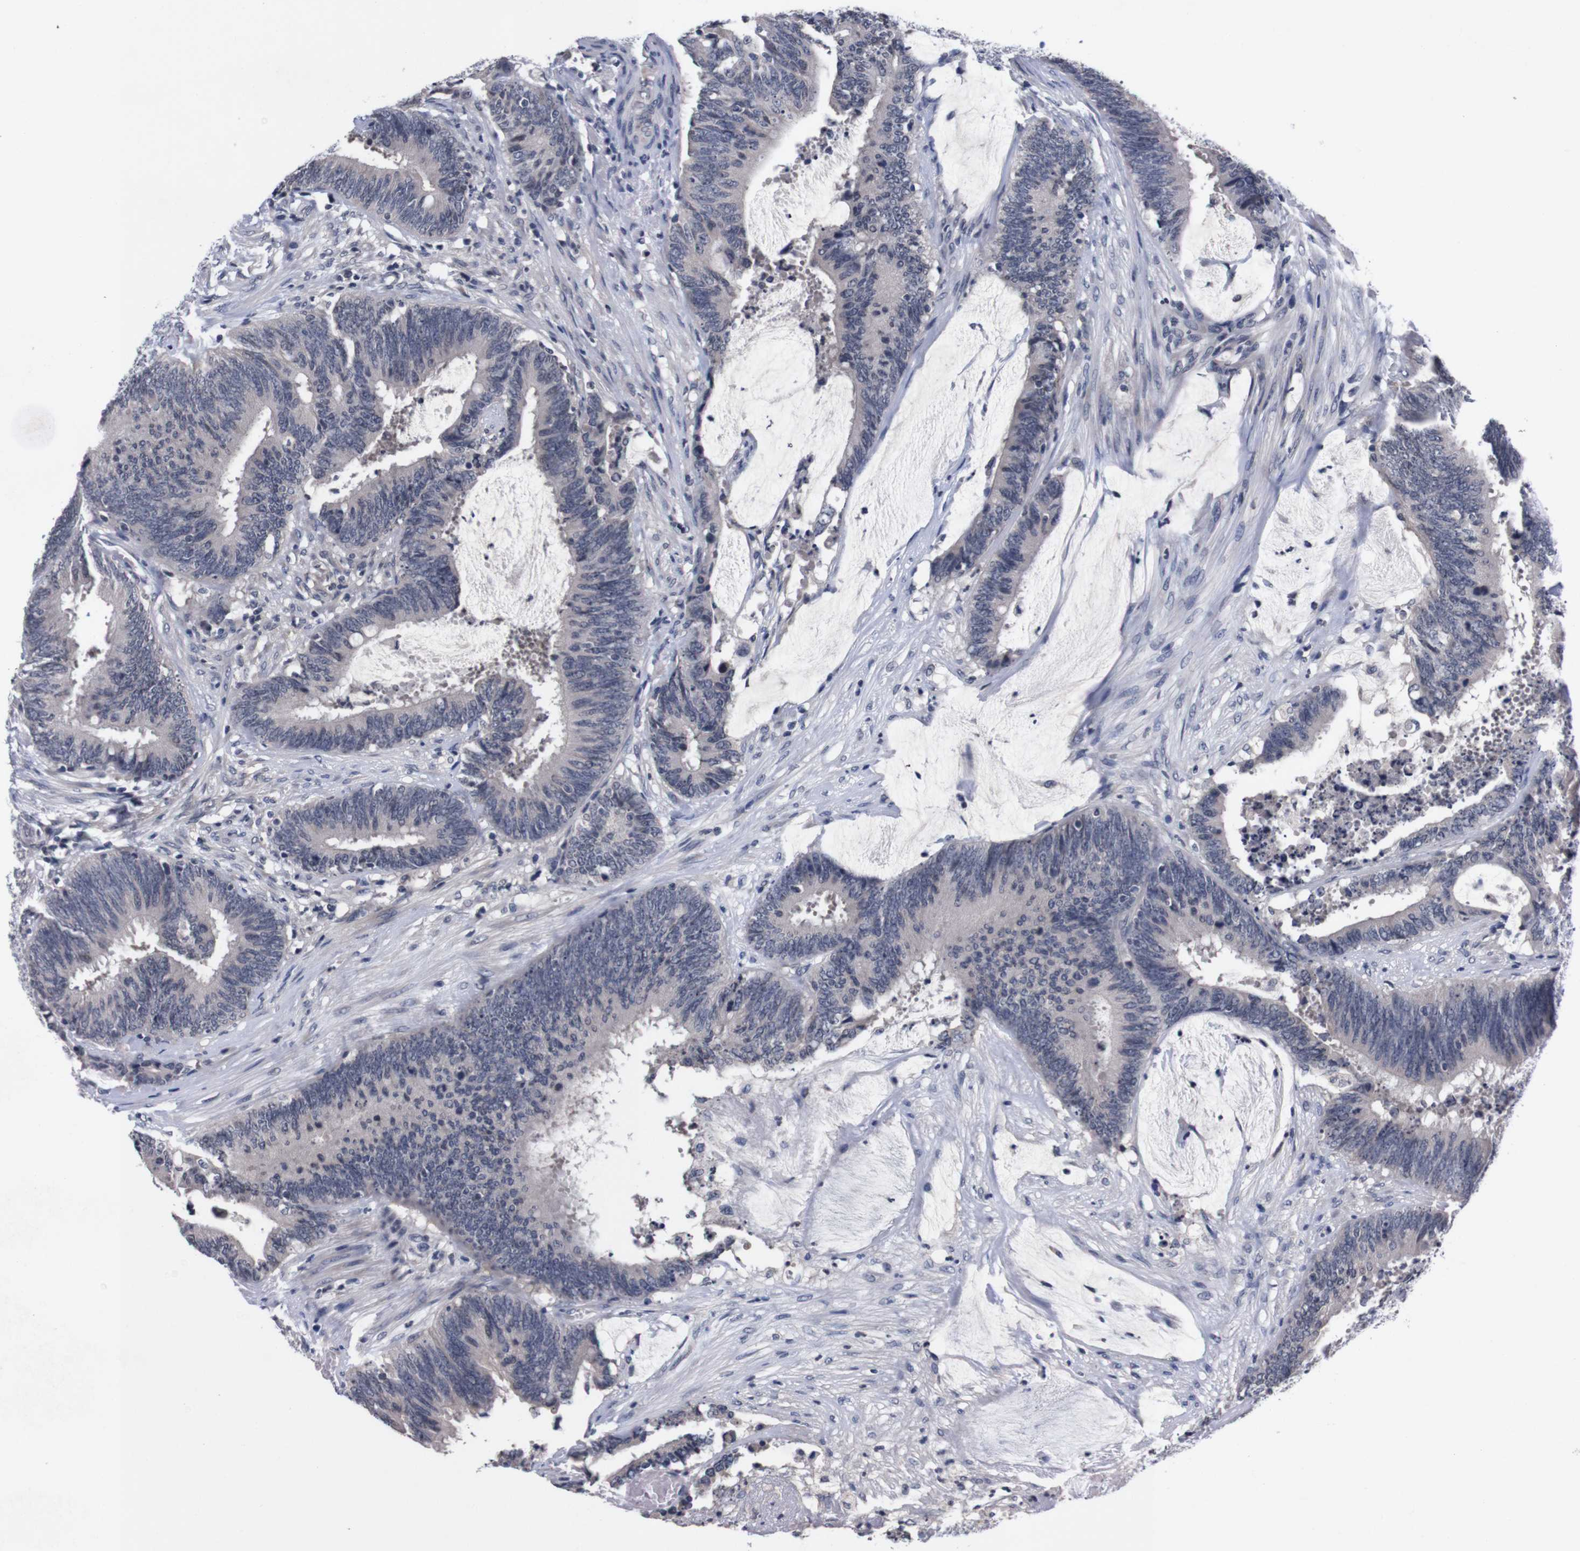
{"staining": {"intensity": "negative", "quantity": "none", "location": "none"}, "tissue": "colorectal cancer", "cell_type": "Tumor cells", "image_type": "cancer", "snomed": [{"axis": "morphology", "description": "Adenocarcinoma, NOS"}, {"axis": "topography", "description": "Rectum"}], "caption": "A histopathology image of colorectal cancer (adenocarcinoma) stained for a protein shows no brown staining in tumor cells. Nuclei are stained in blue.", "gene": "TNFRSF21", "patient": {"sex": "female", "age": 66}}